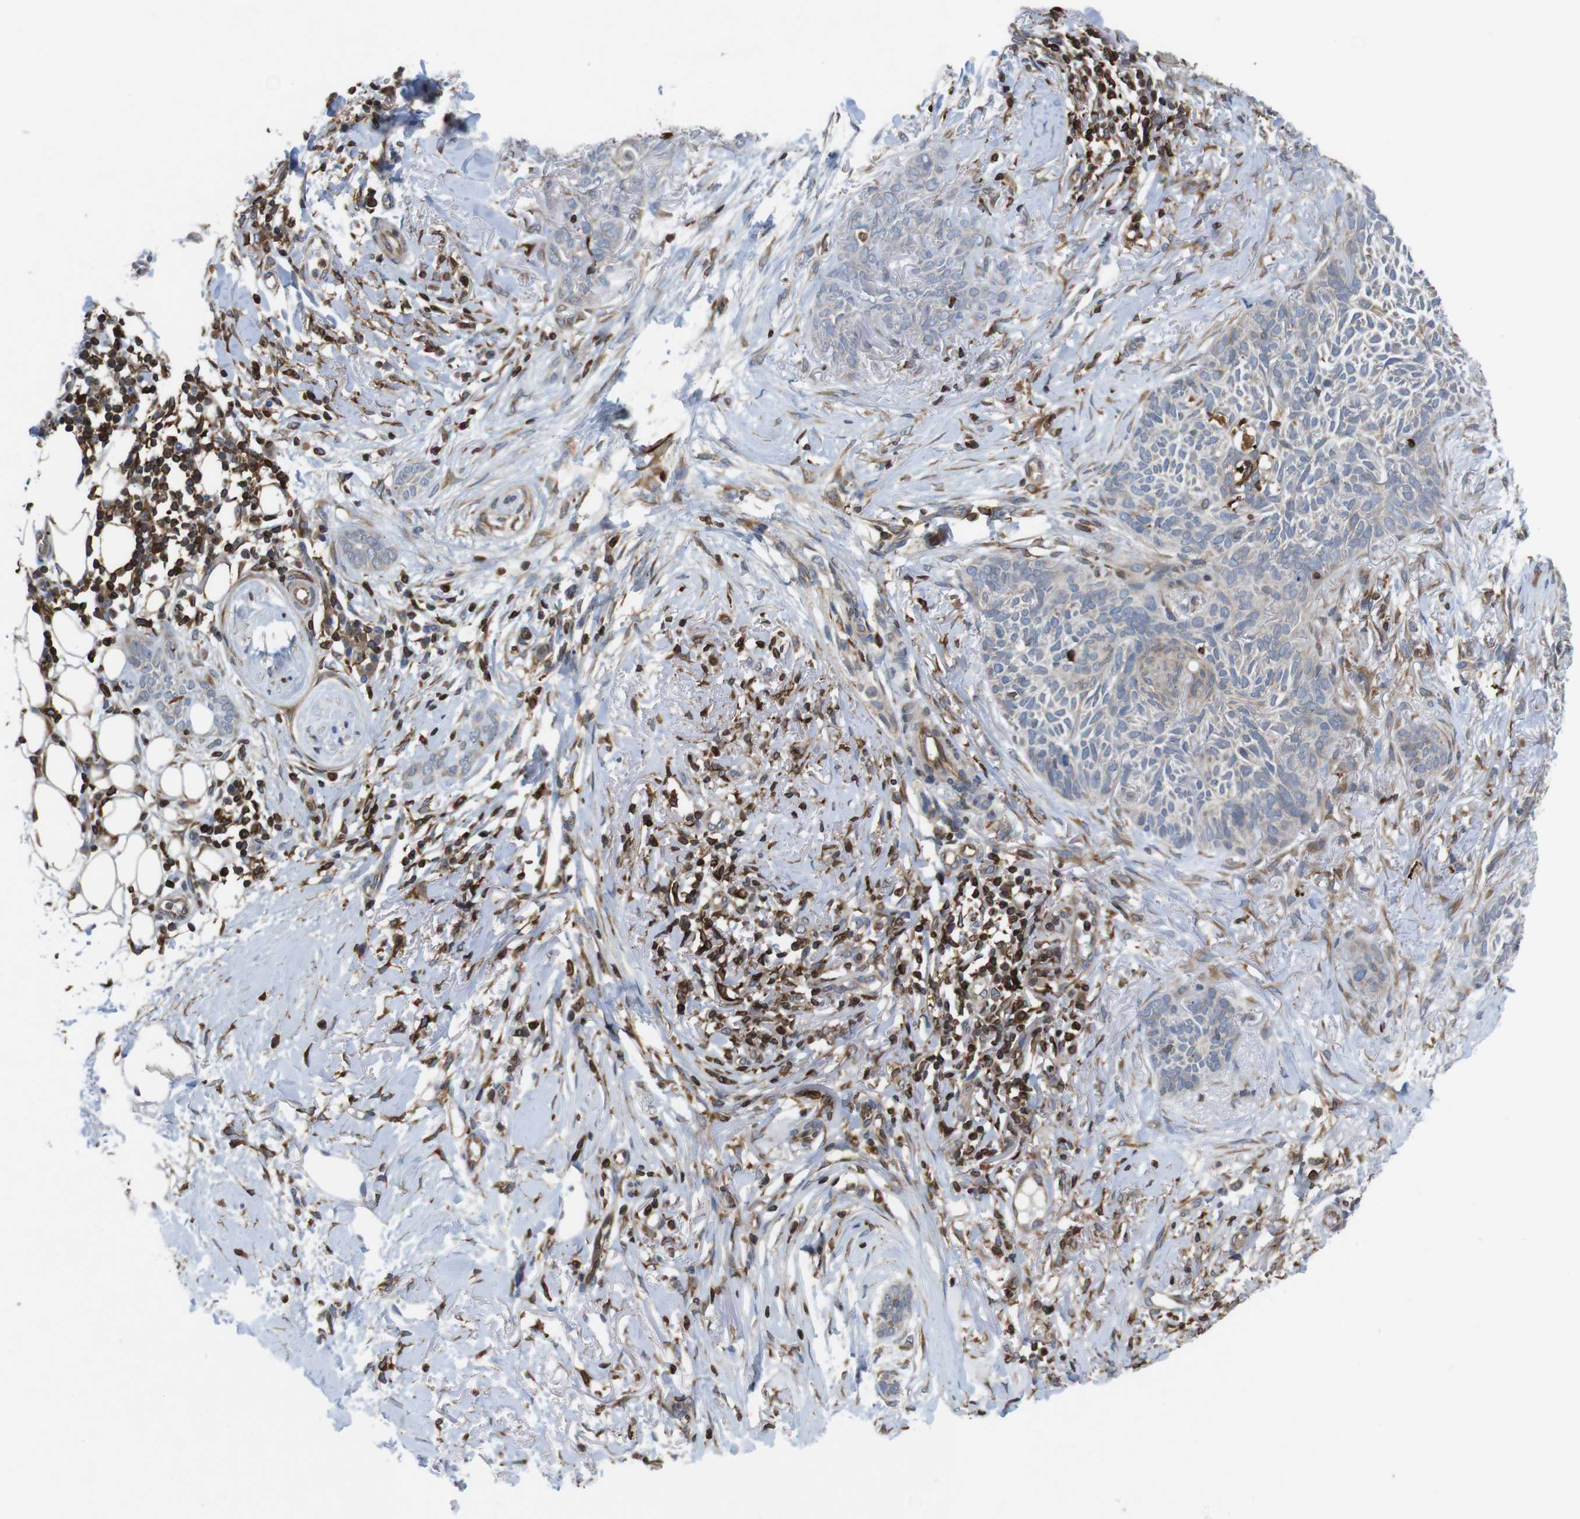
{"staining": {"intensity": "negative", "quantity": "none", "location": "none"}, "tissue": "skin cancer", "cell_type": "Tumor cells", "image_type": "cancer", "snomed": [{"axis": "morphology", "description": "Basal cell carcinoma"}, {"axis": "topography", "description": "Skin"}], "caption": "Tumor cells are negative for brown protein staining in skin cancer (basal cell carcinoma). (DAB immunohistochemistry, high magnification).", "gene": "ARL6IP5", "patient": {"sex": "female", "age": 84}}